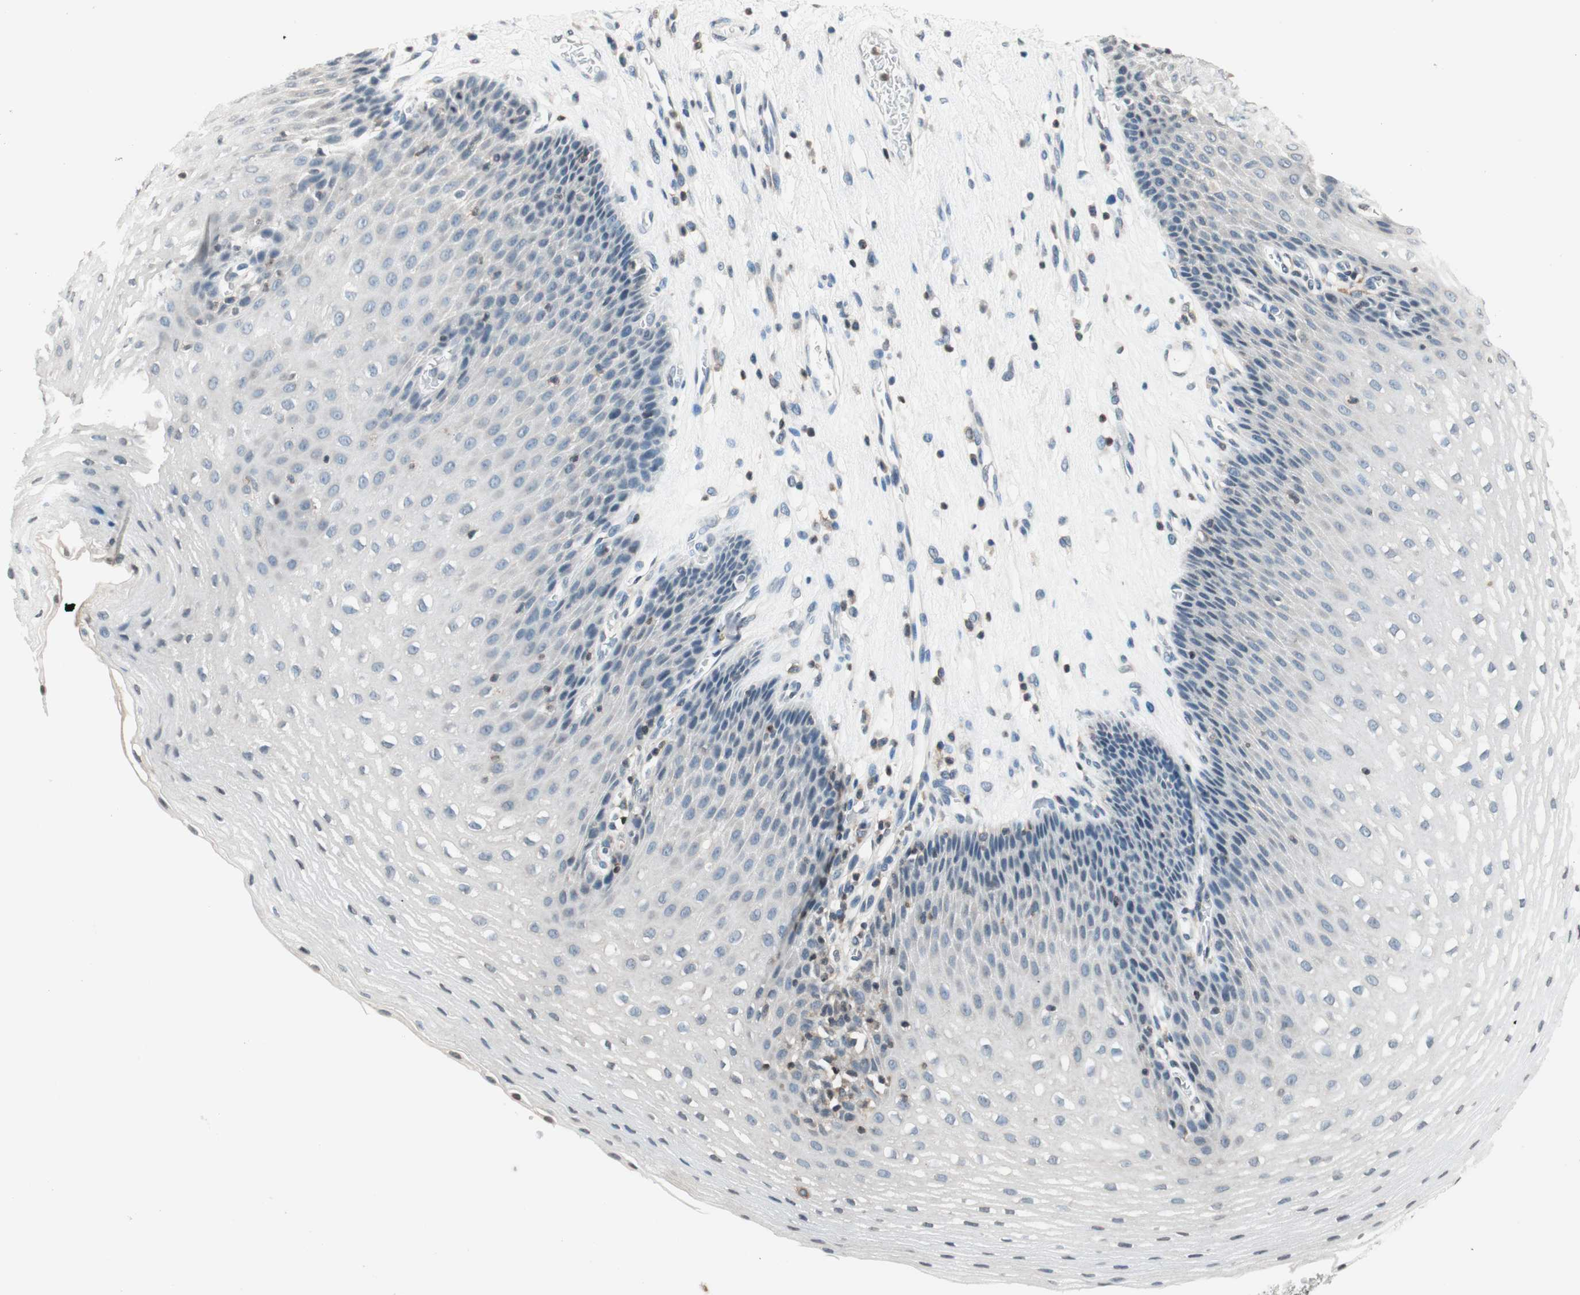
{"staining": {"intensity": "negative", "quantity": "none", "location": "none"}, "tissue": "esophagus", "cell_type": "Squamous epithelial cells", "image_type": "normal", "snomed": [{"axis": "morphology", "description": "Normal tissue, NOS"}, {"axis": "topography", "description": "Esophagus"}], "caption": "IHC photomicrograph of unremarkable esophagus stained for a protein (brown), which displays no staining in squamous epithelial cells.", "gene": "WIPF1", "patient": {"sex": "male", "age": 48}}